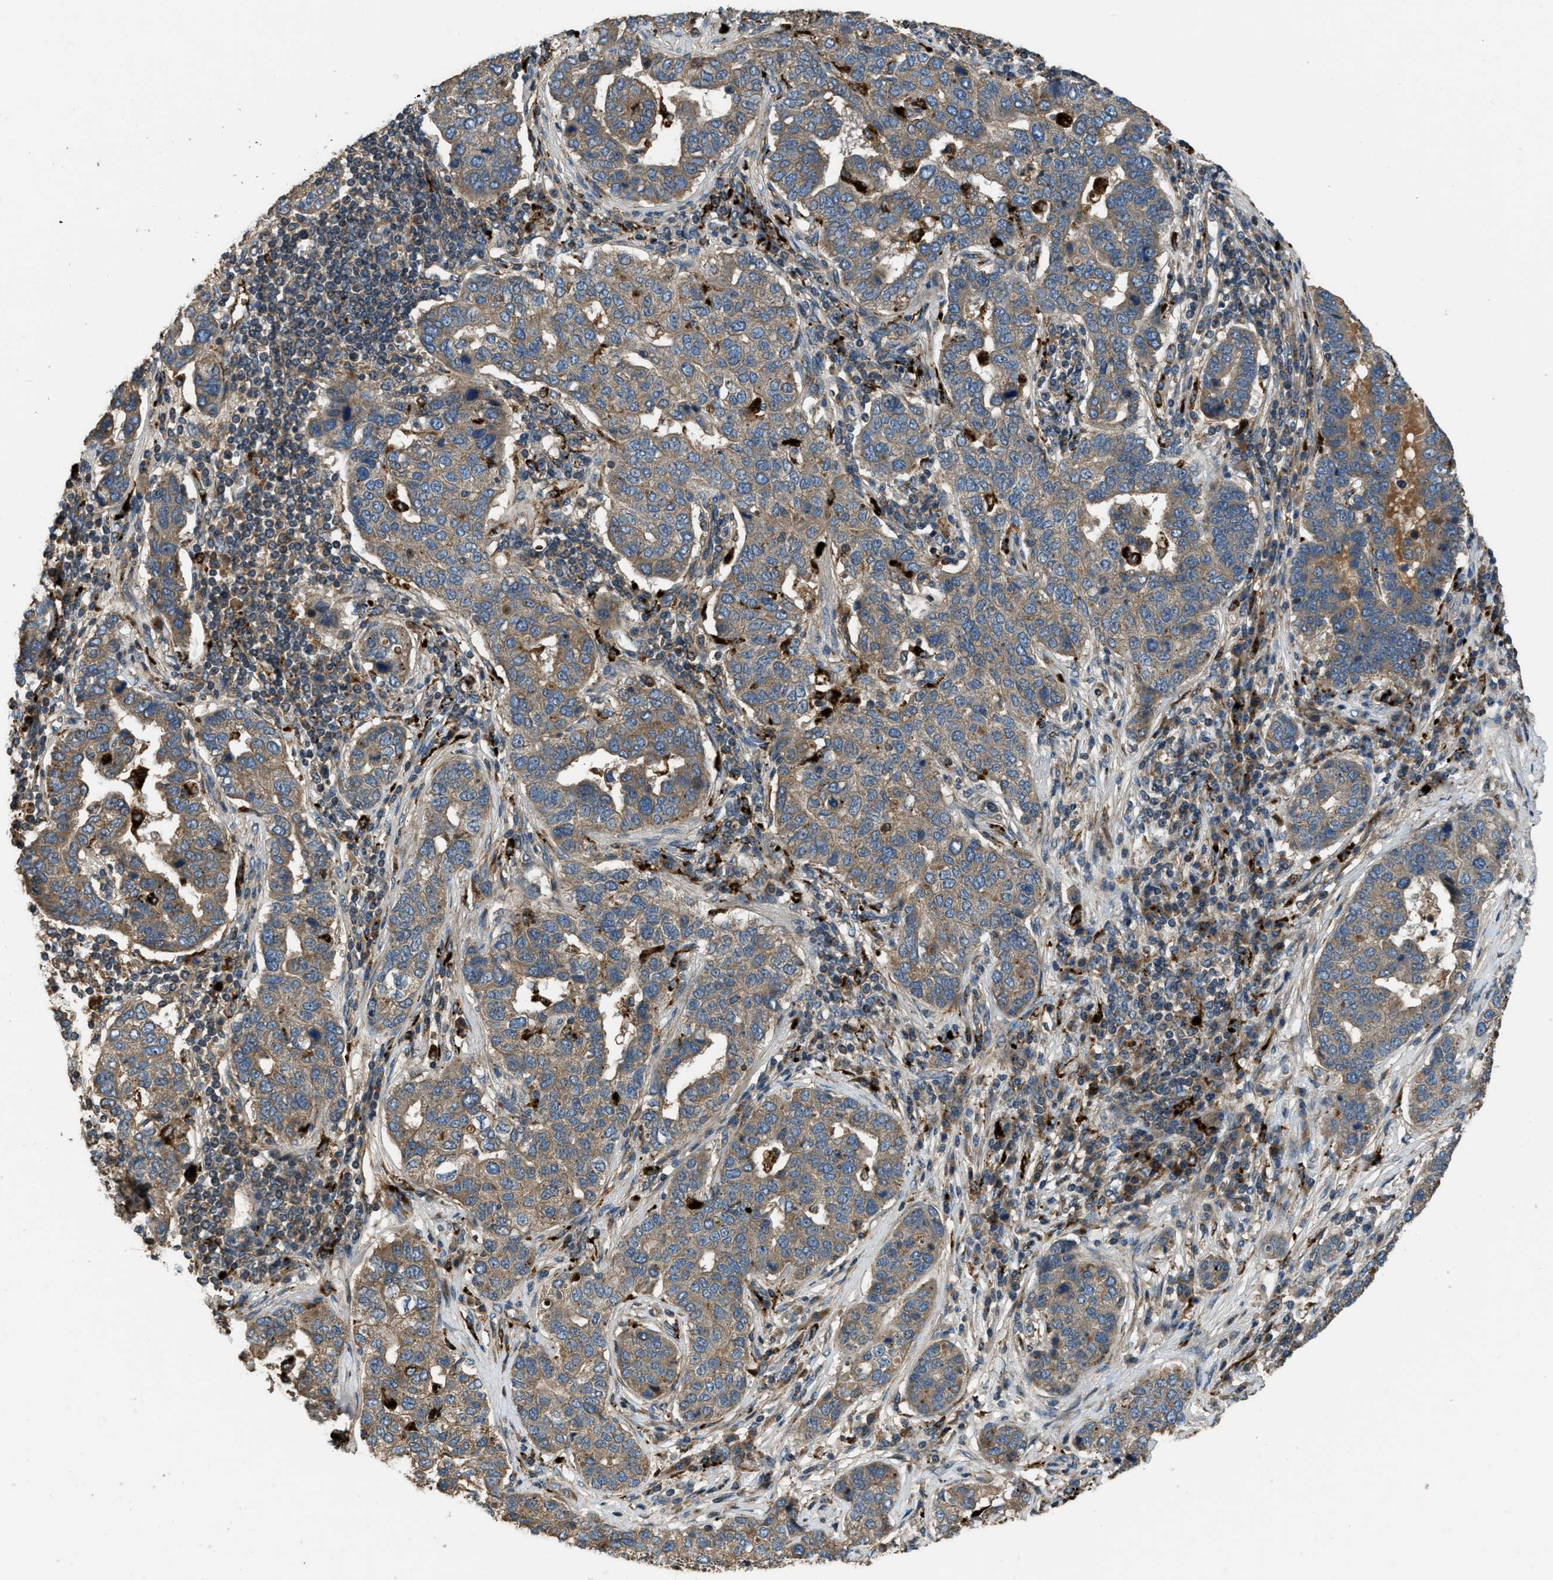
{"staining": {"intensity": "weak", "quantity": ">75%", "location": "cytoplasmic/membranous"}, "tissue": "pancreatic cancer", "cell_type": "Tumor cells", "image_type": "cancer", "snomed": [{"axis": "morphology", "description": "Adenocarcinoma, NOS"}, {"axis": "topography", "description": "Pancreas"}], "caption": "The photomicrograph shows immunohistochemical staining of pancreatic cancer (adenocarcinoma). There is weak cytoplasmic/membranous staining is appreciated in about >75% of tumor cells.", "gene": "GGH", "patient": {"sex": "female", "age": 61}}